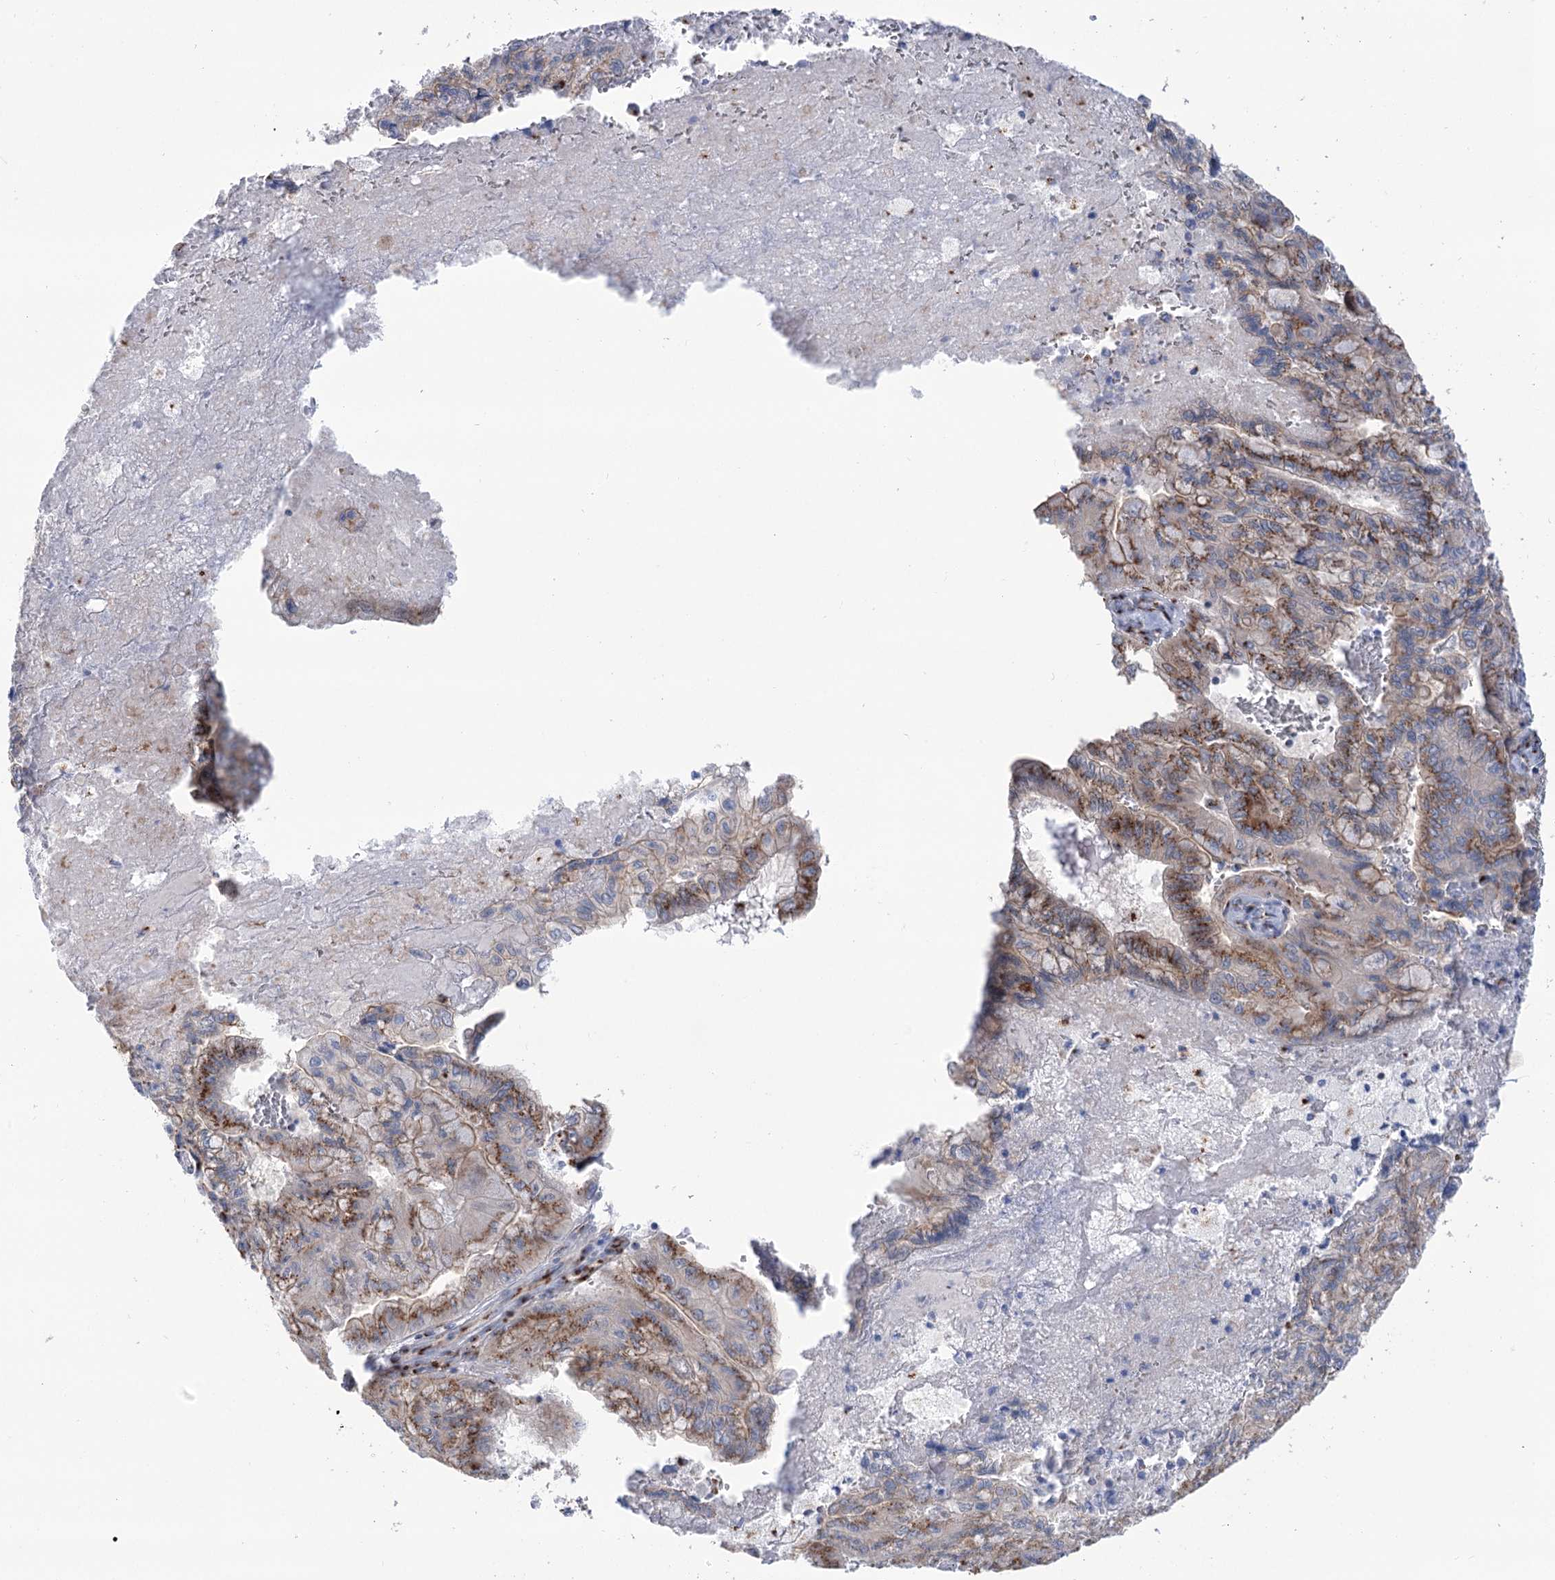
{"staining": {"intensity": "moderate", "quantity": ">75%", "location": "cytoplasmic/membranous"}, "tissue": "pancreatic cancer", "cell_type": "Tumor cells", "image_type": "cancer", "snomed": [{"axis": "morphology", "description": "Adenocarcinoma, NOS"}, {"axis": "topography", "description": "Pancreas"}], "caption": "Immunohistochemical staining of human pancreatic adenocarcinoma exhibits moderate cytoplasmic/membranous protein expression in about >75% of tumor cells. Using DAB (brown) and hematoxylin (blue) stains, captured at high magnification using brightfield microscopy.", "gene": "TMEM165", "patient": {"sex": "male", "age": 51}}